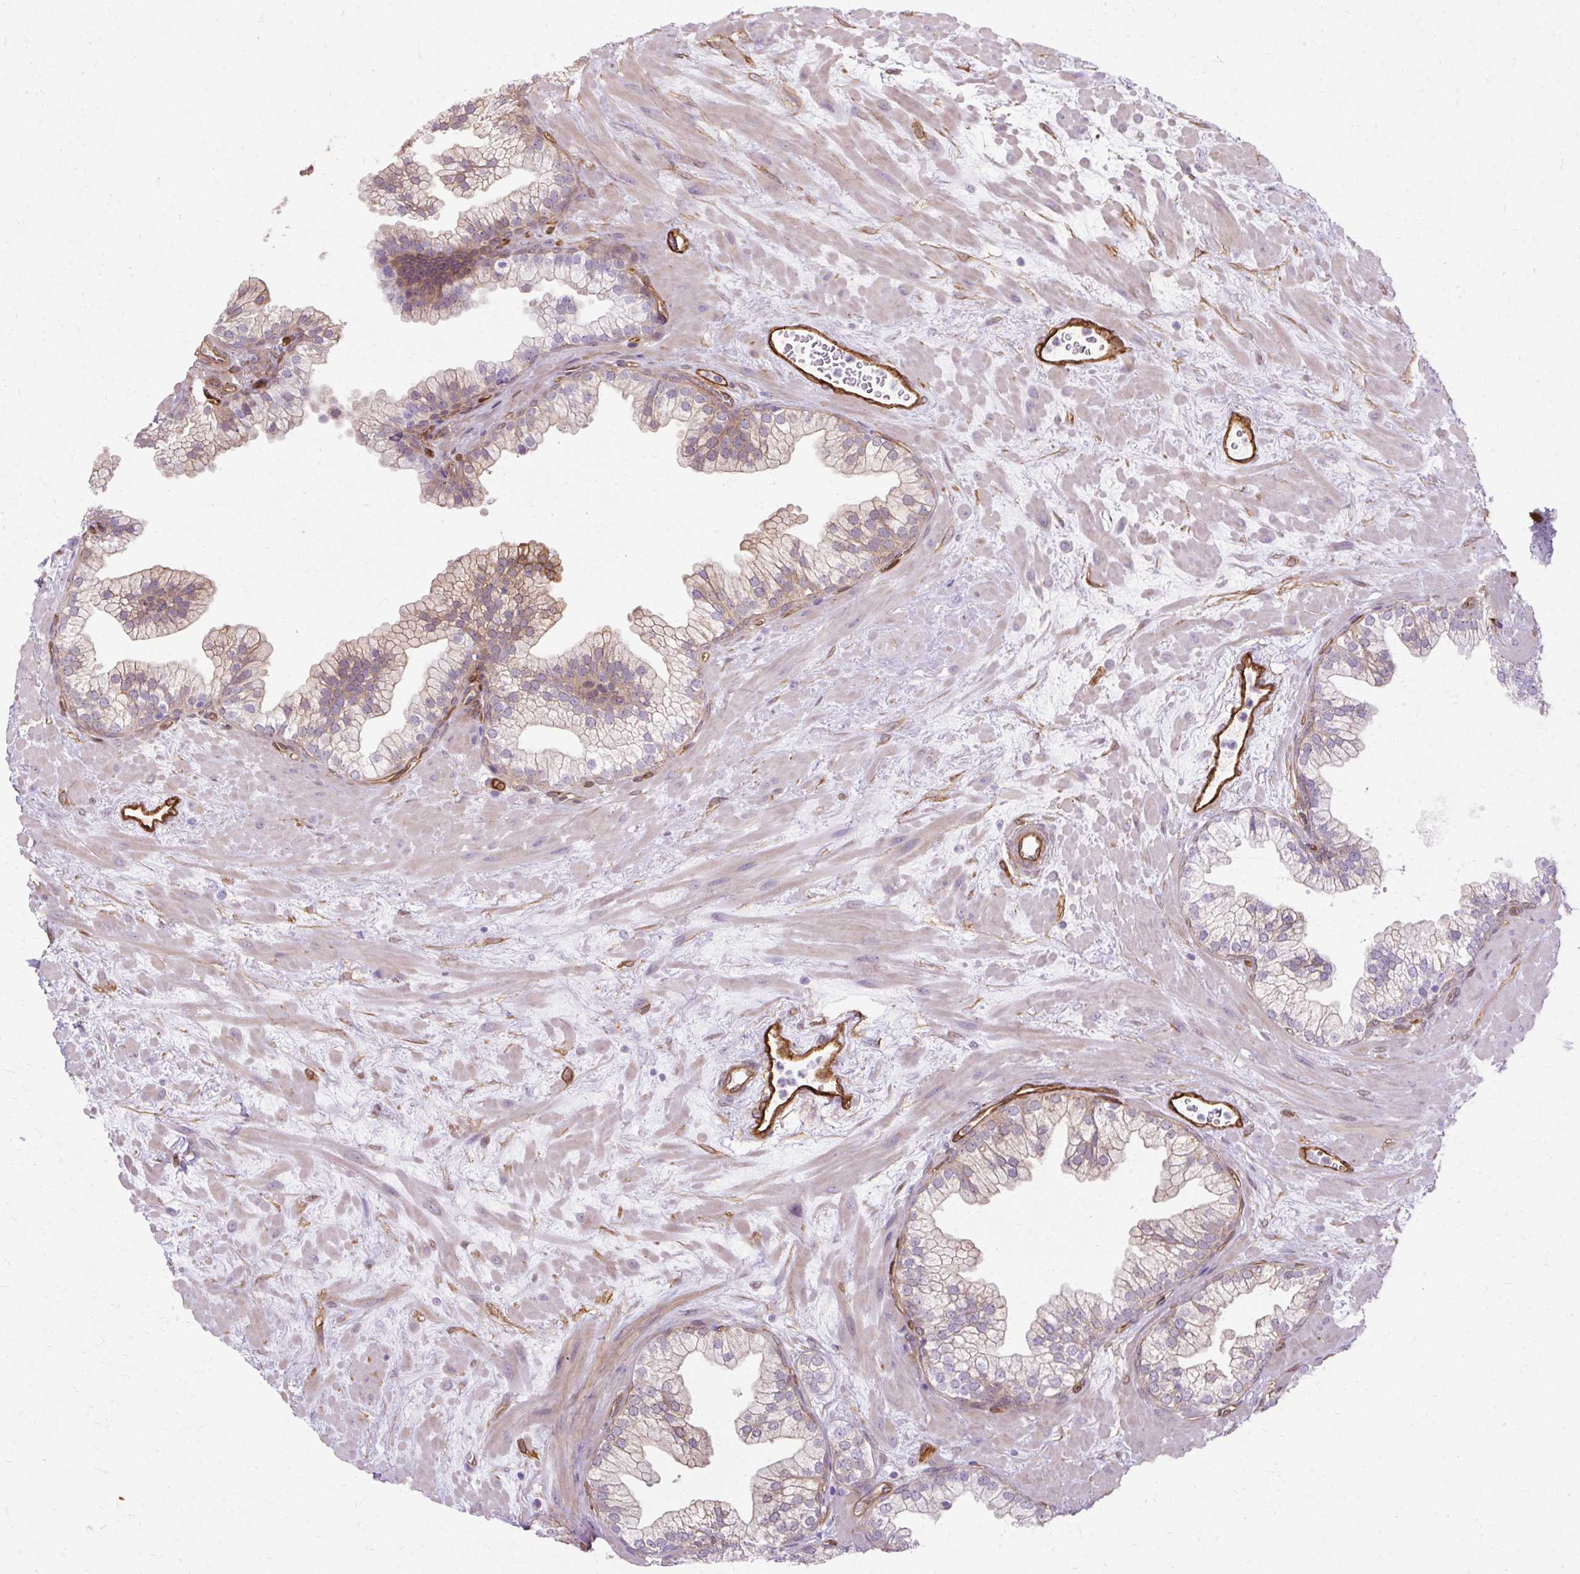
{"staining": {"intensity": "moderate", "quantity": "<25%", "location": "cytoplasmic/membranous"}, "tissue": "prostate", "cell_type": "Glandular cells", "image_type": "normal", "snomed": [{"axis": "morphology", "description": "Normal tissue, NOS"}, {"axis": "topography", "description": "Prostate"}, {"axis": "topography", "description": "Peripheral nerve tissue"}], "caption": "High-power microscopy captured an immunohistochemistry histopathology image of unremarkable prostate, revealing moderate cytoplasmic/membranous expression in approximately <25% of glandular cells. (DAB IHC, brown staining for protein, blue staining for nuclei).", "gene": "CNN3", "patient": {"sex": "male", "age": 61}}